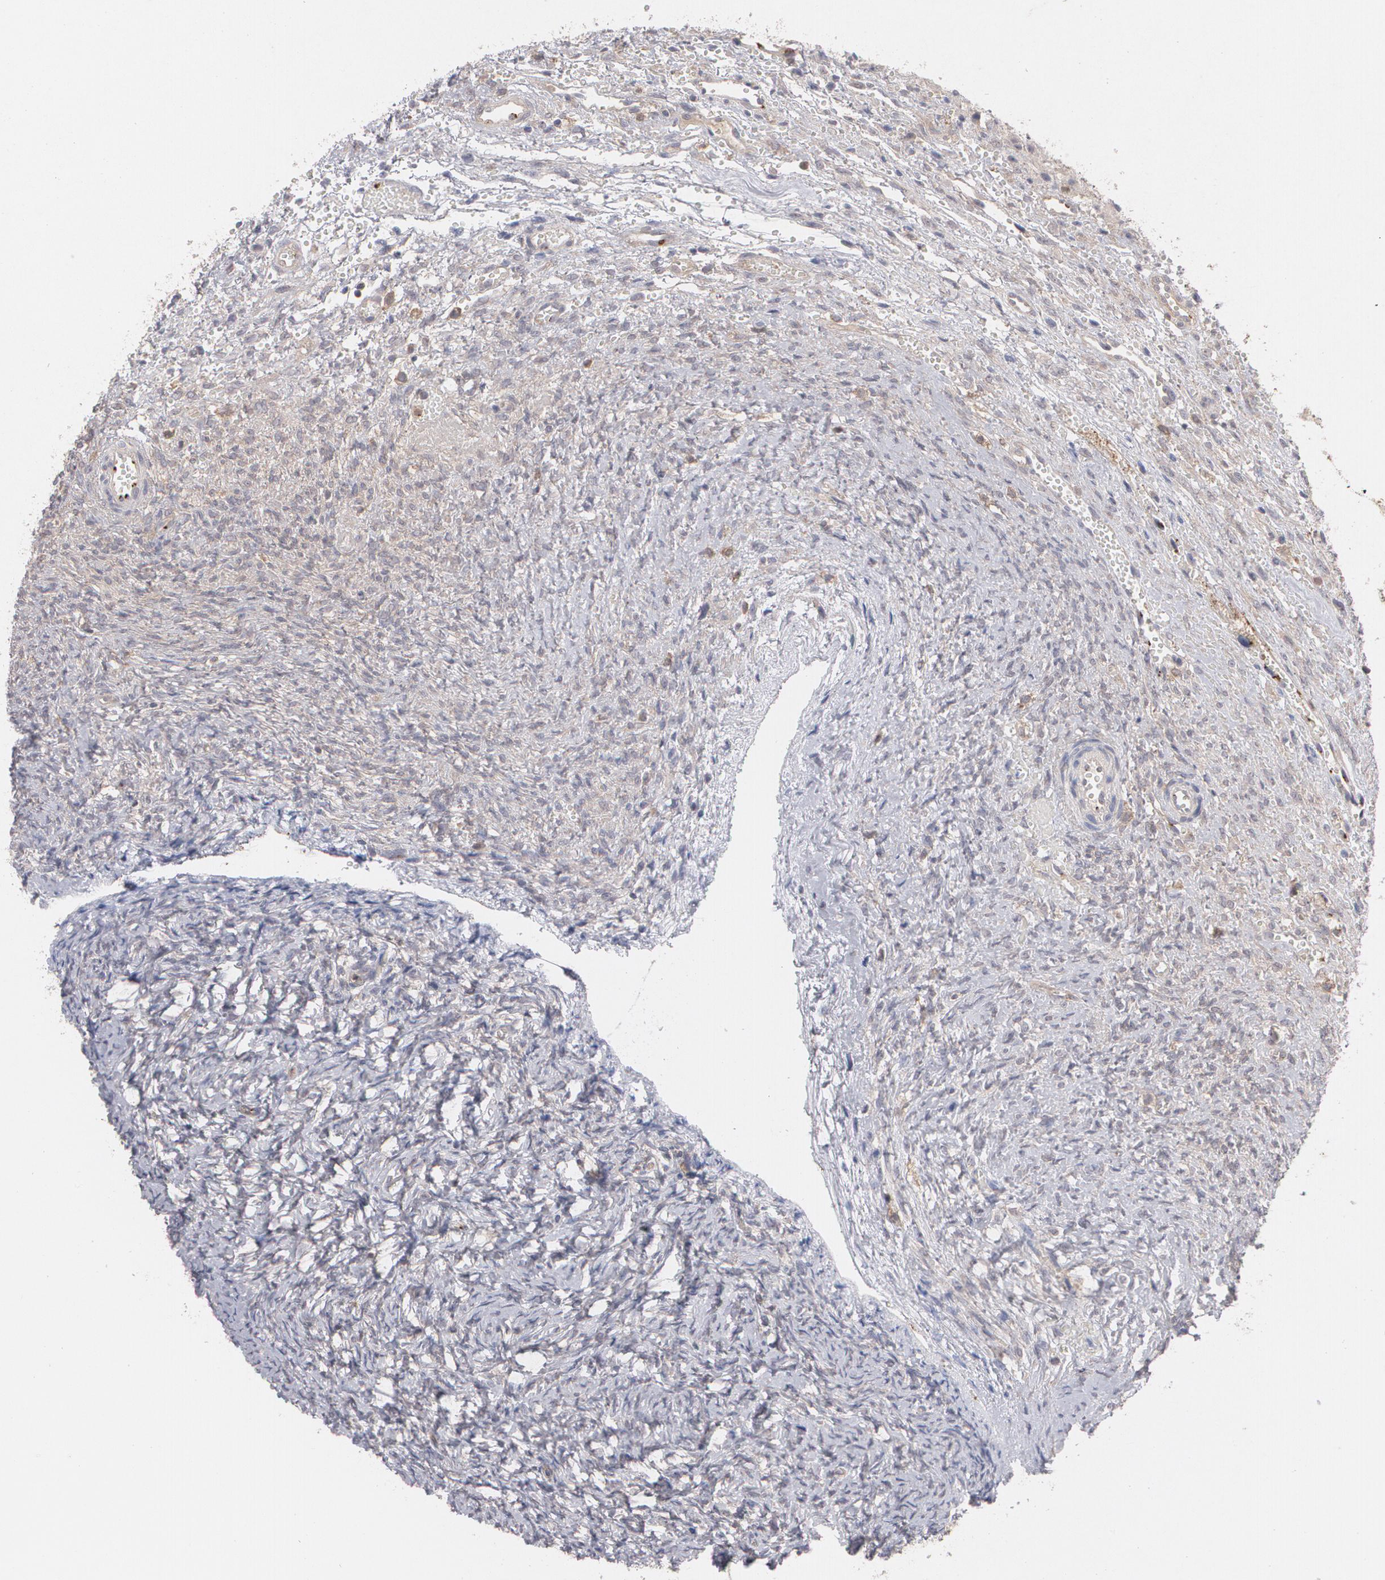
{"staining": {"intensity": "weak", "quantity": ">75%", "location": "cytoplasmic/membranous"}, "tissue": "ovary", "cell_type": "Follicle cells", "image_type": "normal", "snomed": [{"axis": "morphology", "description": "Normal tissue, NOS"}, {"axis": "topography", "description": "Ovary"}], "caption": "This photomicrograph exhibits IHC staining of benign human ovary, with low weak cytoplasmic/membranous staining in approximately >75% of follicle cells.", "gene": "HTT", "patient": {"sex": "female", "age": 56}}